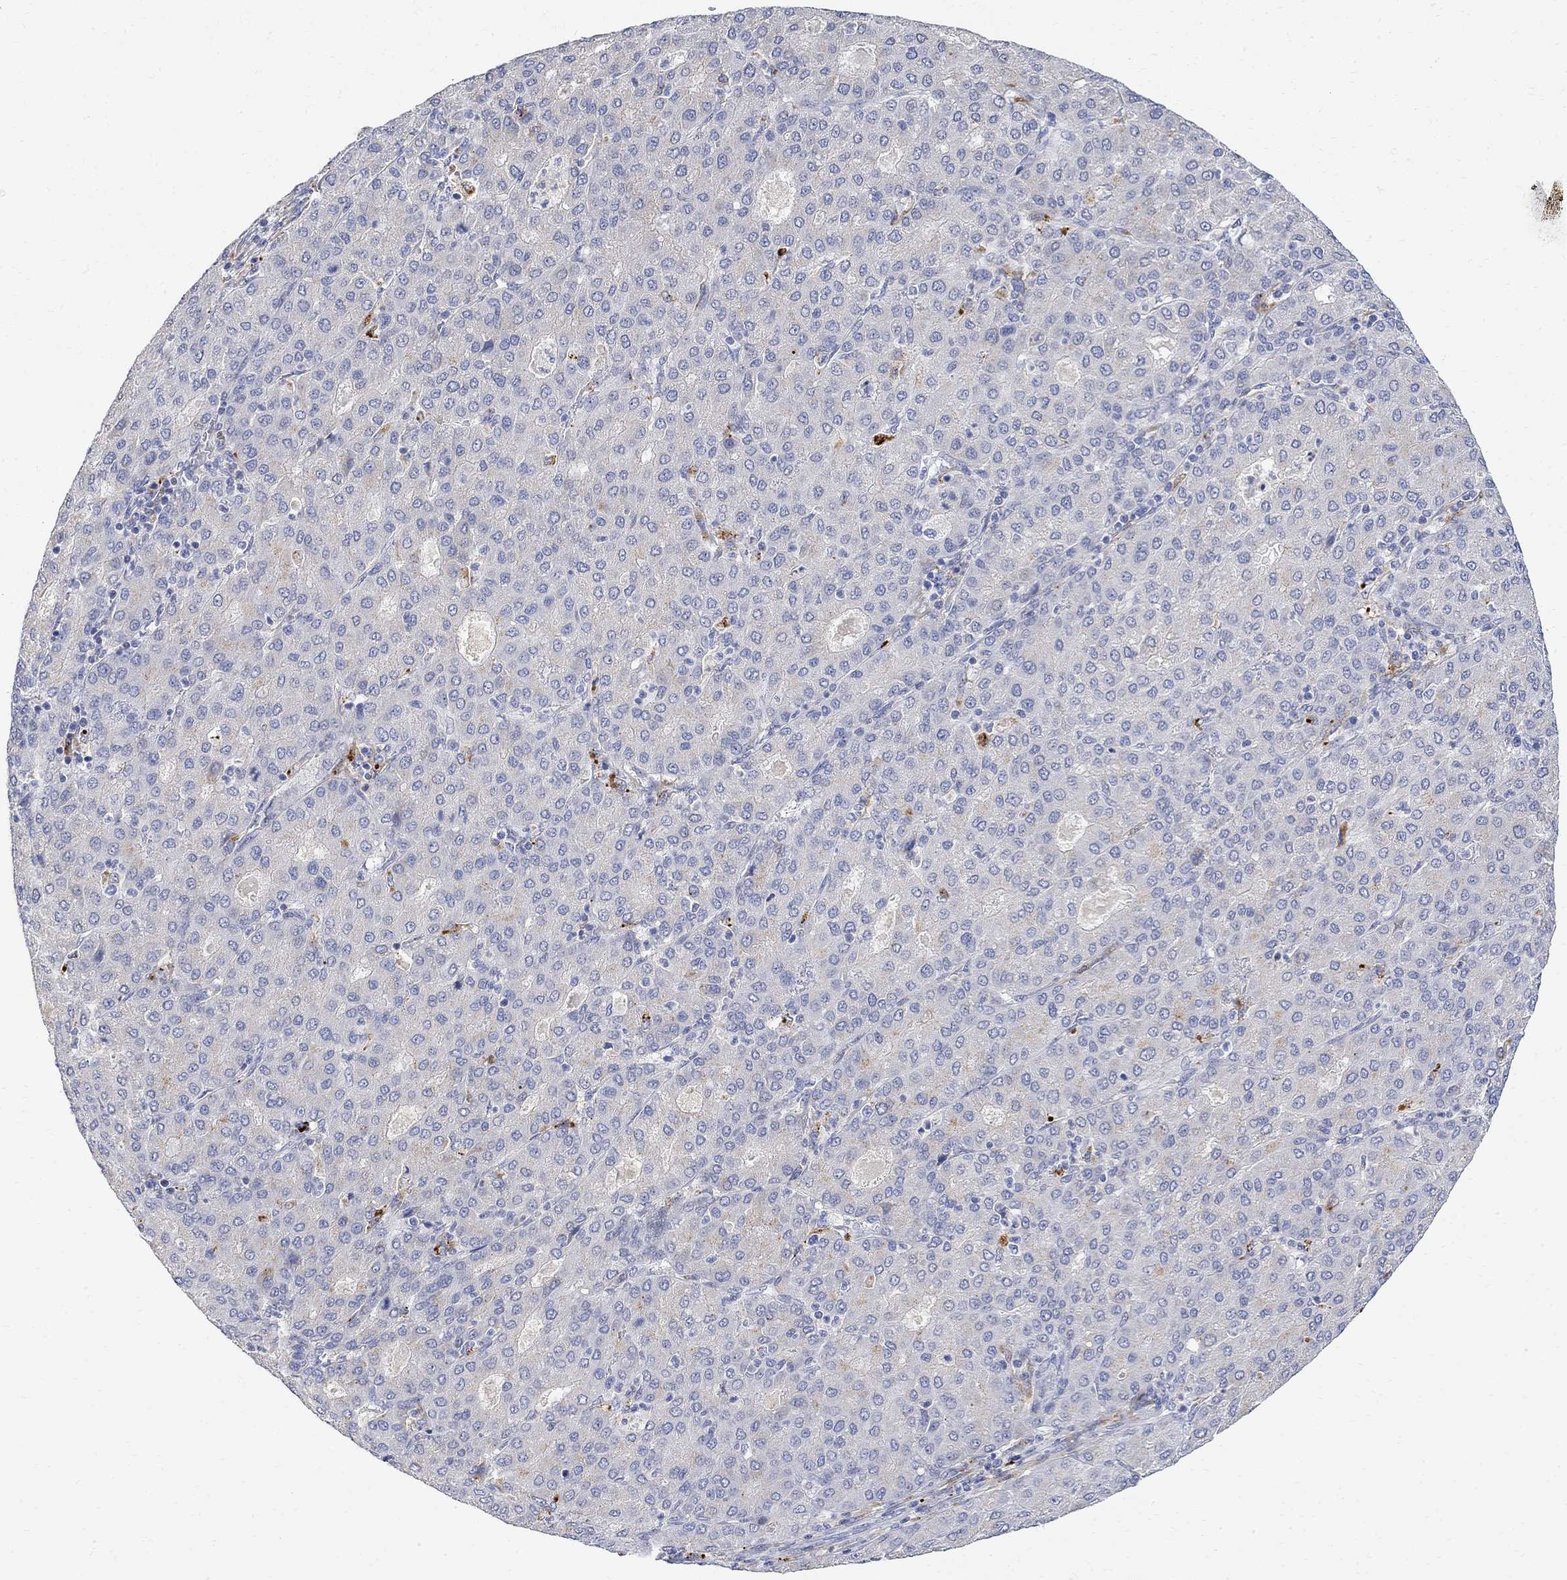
{"staining": {"intensity": "negative", "quantity": "none", "location": "none"}, "tissue": "liver cancer", "cell_type": "Tumor cells", "image_type": "cancer", "snomed": [{"axis": "morphology", "description": "Carcinoma, Hepatocellular, NOS"}, {"axis": "topography", "description": "Liver"}], "caption": "Hepatocellular carcinoma (liver) was stained to show a protein in brown. There is no significant expression in tumor cells.", "gene": "FNDC5", "patient": {"sex": "male", "age": 65}}